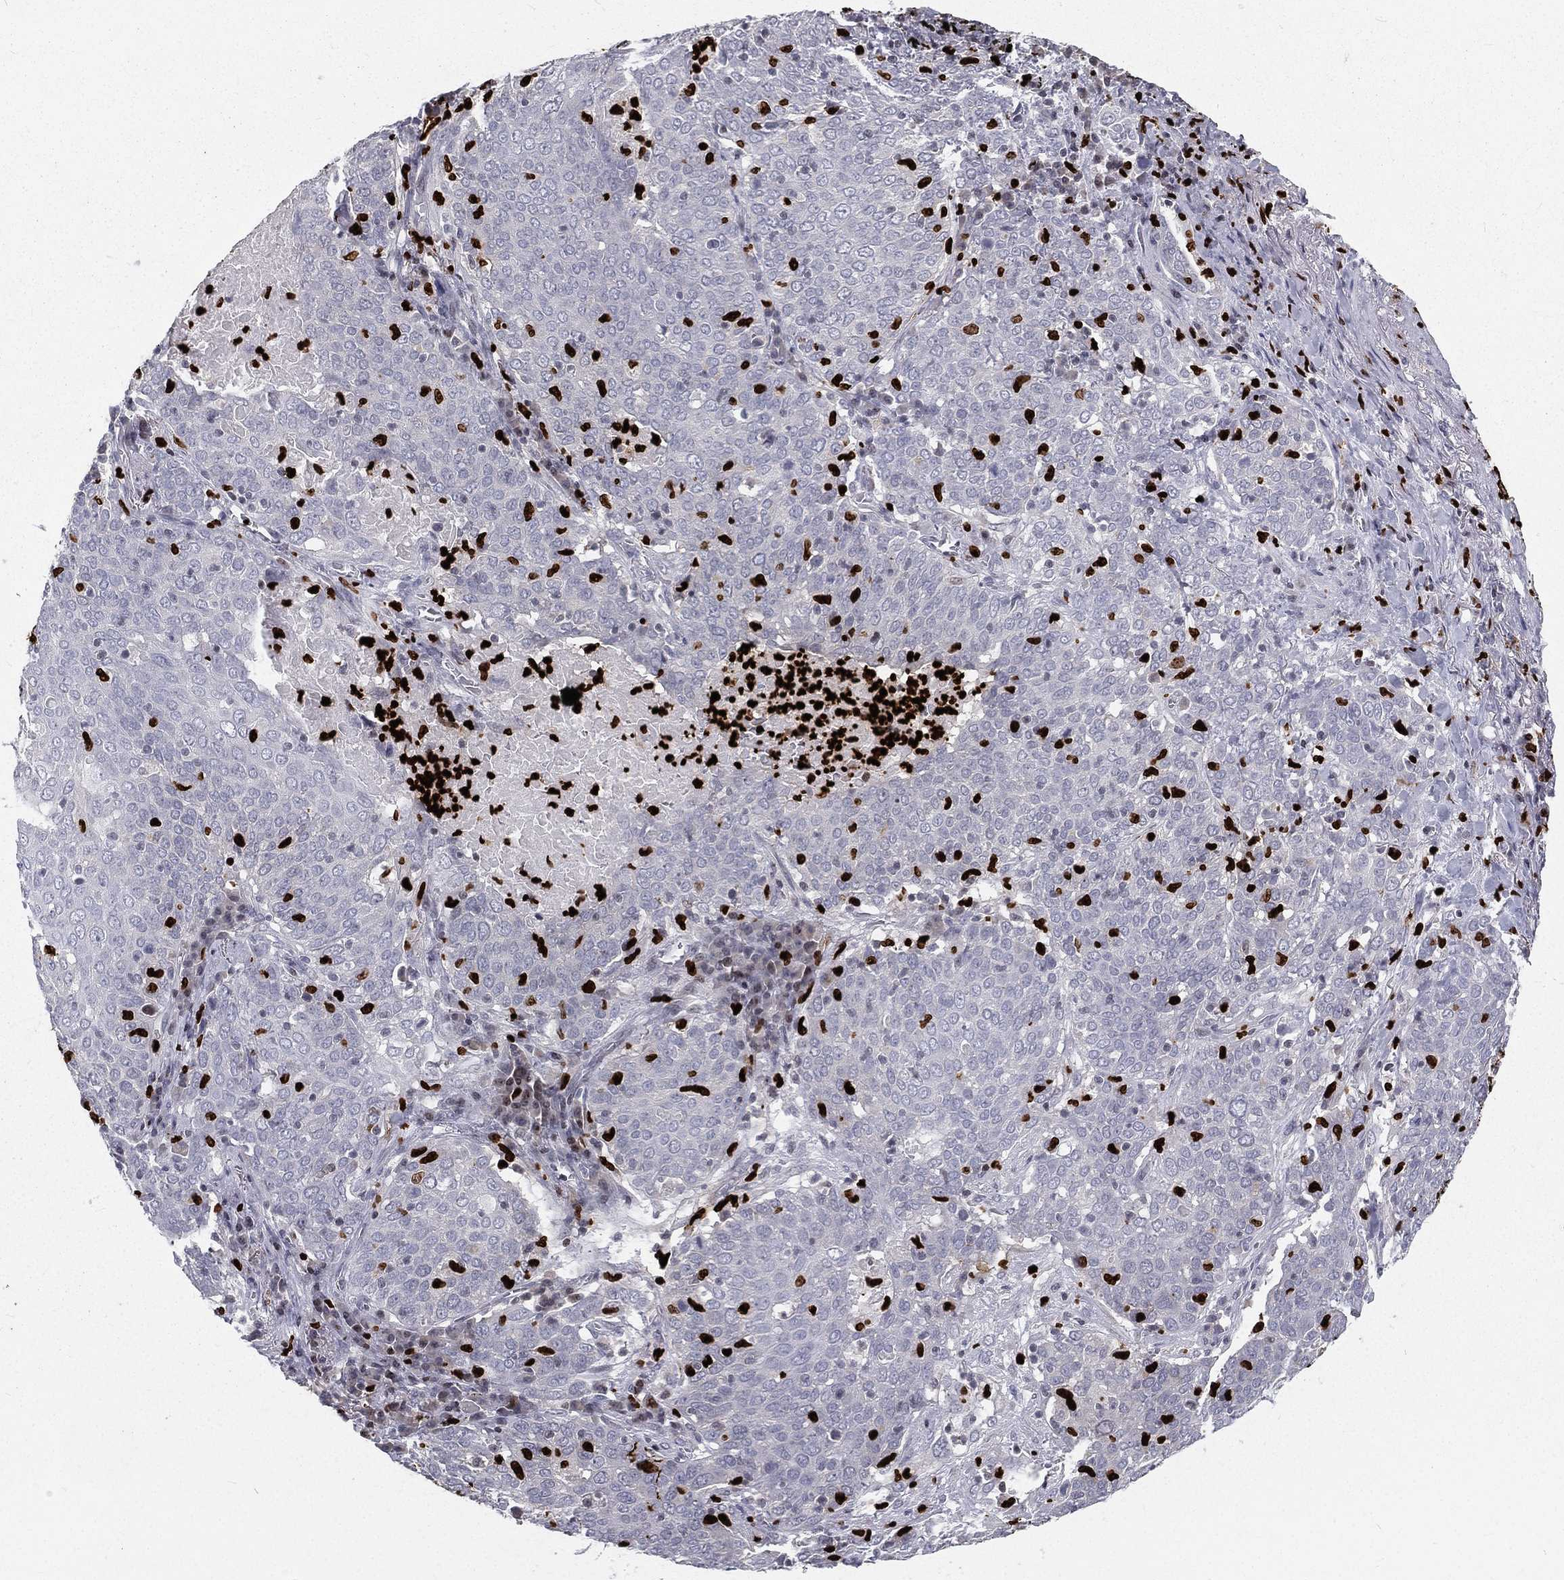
{"staining": {"intensity": "negative", "quantity": "none", "location": "none"}, "tissue": "lung cancer", "cell_type": "Tumor cells", "image_type": "cancer", "snomed": [{"axis": "morphology", "description": "Squamous cell carcinoma, NOS"}, {"axis": "topography", "description": "Lung"}], "caption": "The photomicrograph shows no staining of tumor cells in squamous cell carcinoma (lung).", "gene": "MNDA", "patient": {"sex": "male", "age": 82}}